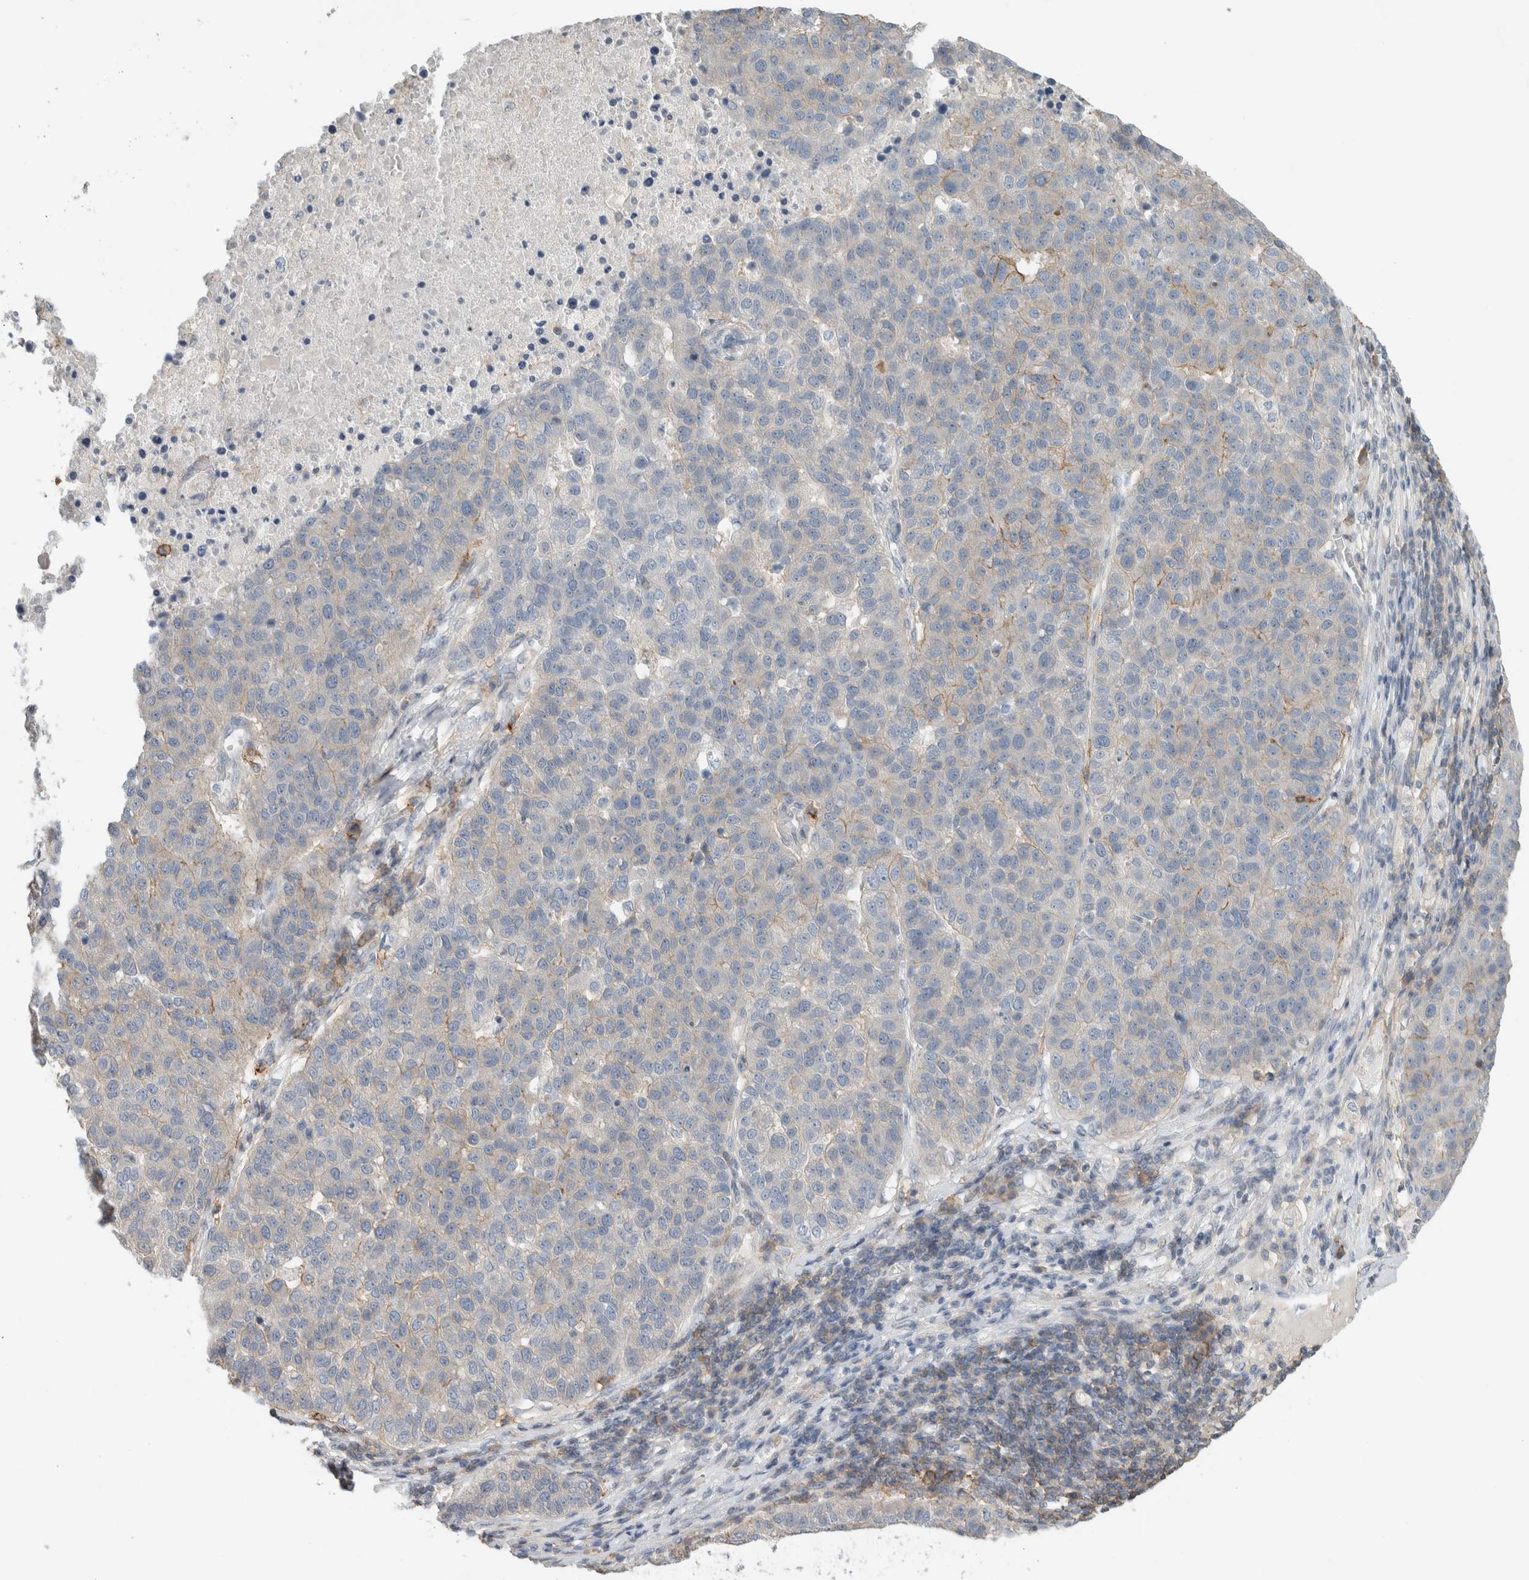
{"staining": {"intensity": "weak", "quantity": "<25%", "location": "cytoplasmic/membranous"}, "tissue": "pancreatic cancer", "cell_type": "Tumor cells", "image_type": "cancer", "snomed": [{"axis": "morphology", "description": "Adenocarcinoma, NOS"}, {"axis": "topography", "description": "Pancreas"}], "caption": "Adenocarcinoma (pancreatic) stained for a protein using IHC displays no expression tumor cells.", "gene": "ERCC6L2", "patient": {"sex": "female", "age": 61}}